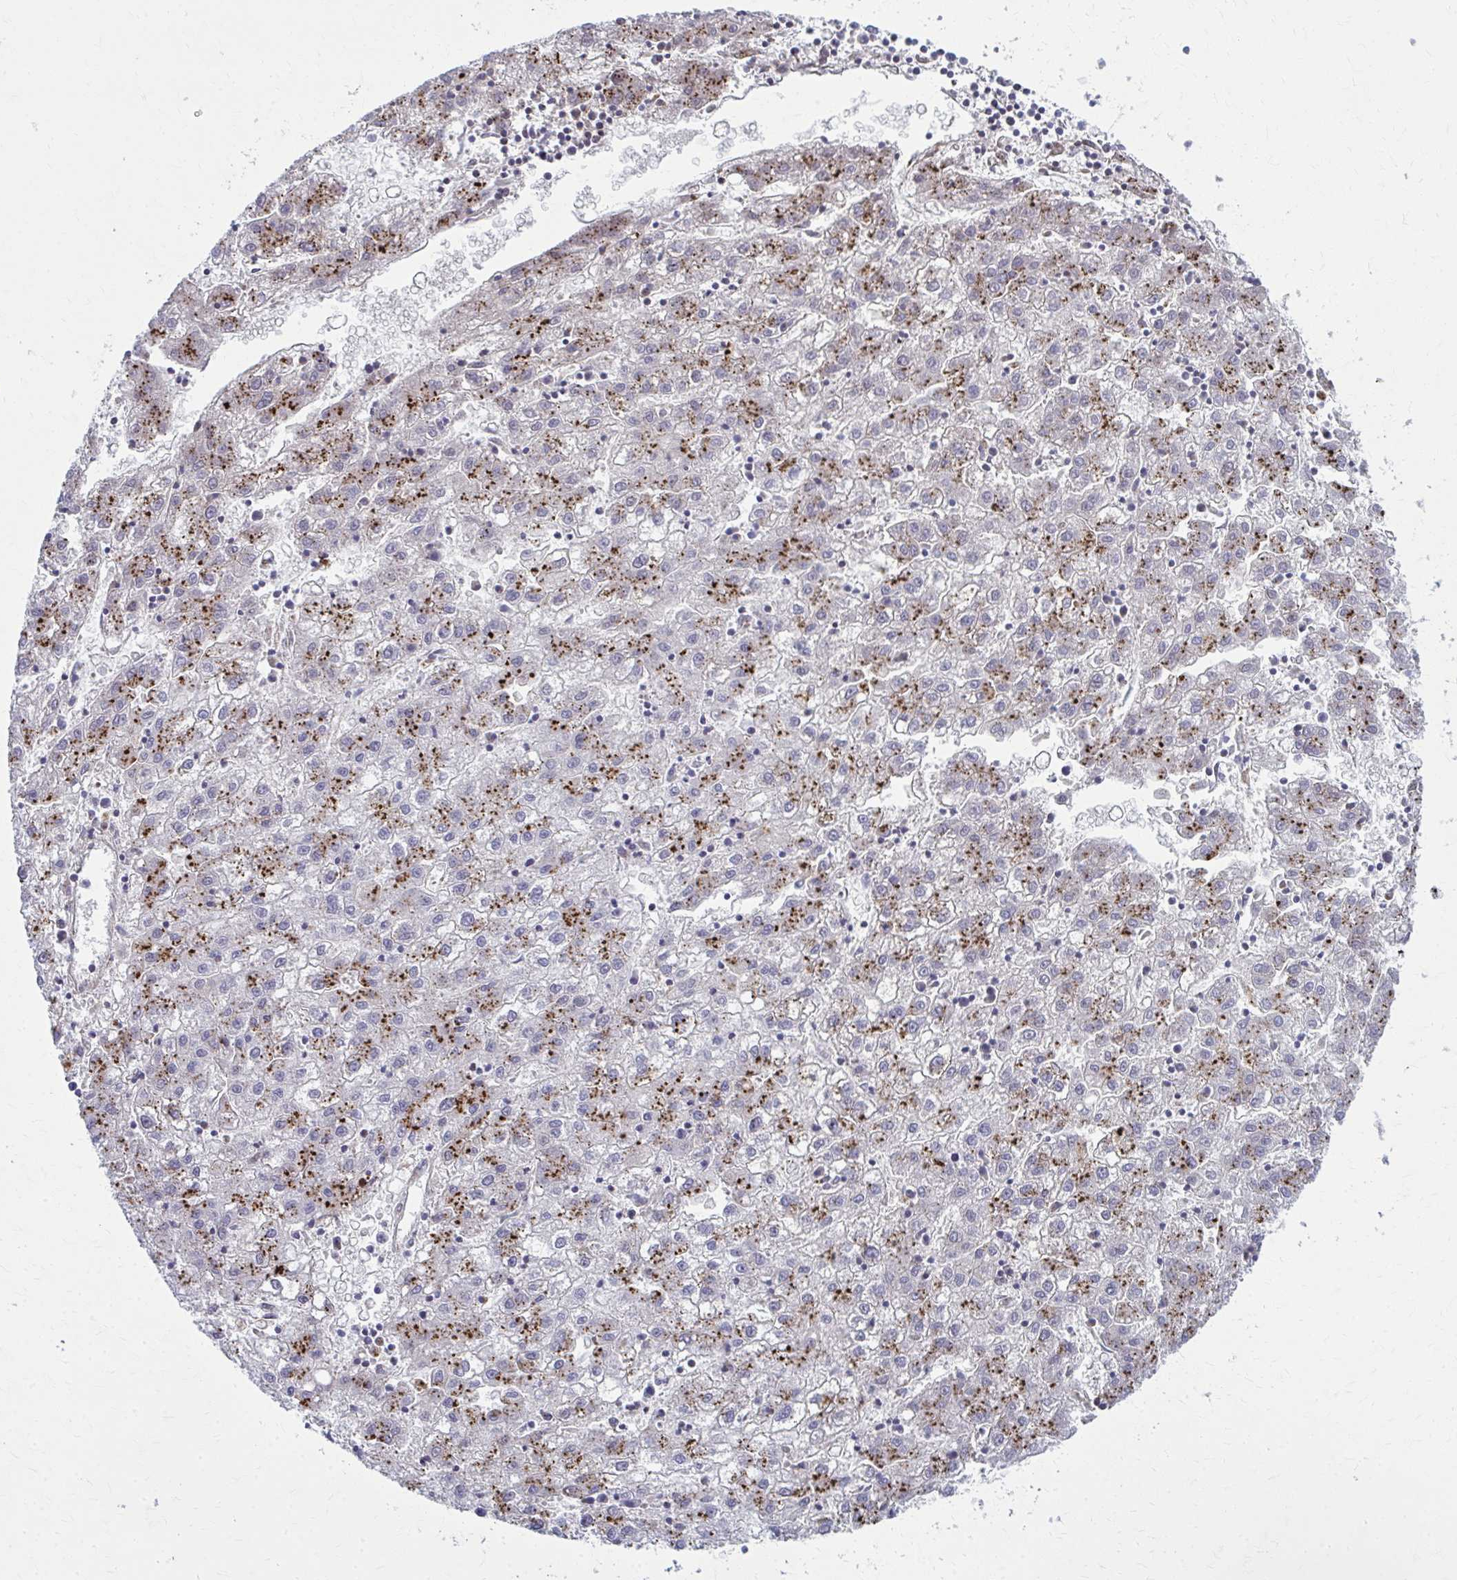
{"staining": {"intensity": "strong", "quantity": ">75%", "location": "cytoplasmic/membranous"}, "tissue": "liver cancer", "cell_type": "Tumor cells", "image_type": "cancer", "snomed": [{"axis": "morphology", "description": "Carcinoma, Hepatocellular, NOS"}, {"axis": "topography", "description": "Liver"}], "caption": "There is high levels of strong cytoplasmic/membranous staining in tumor cells of liver hepatocellular carcinoma, as demonstrated by immunohistochemical staining (brown color).", "gene": "LRRC4B", "patient": {"sex": "male", "age": 72}}